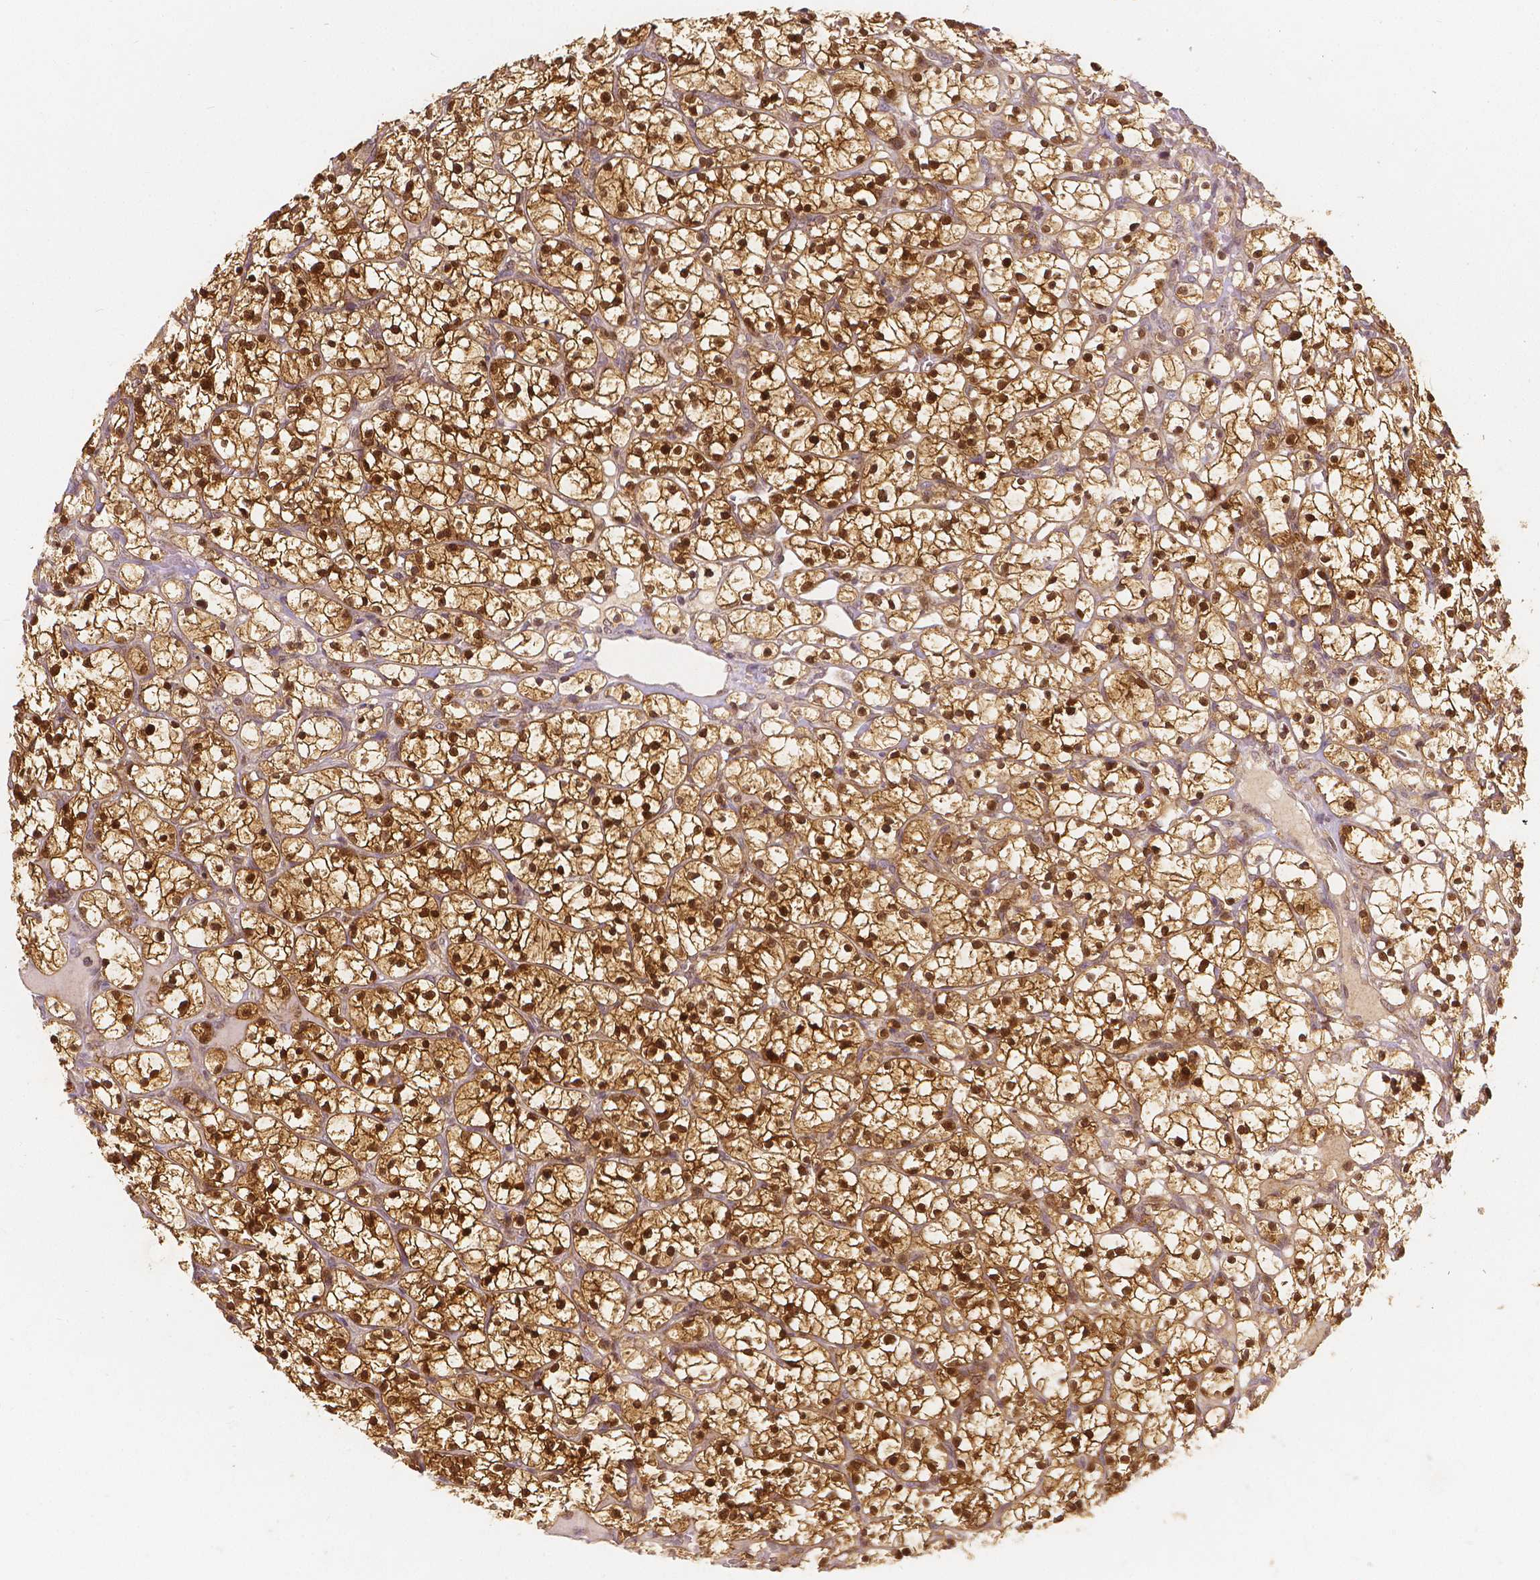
{"staining": {"intensity": "strong", "quantity": ">75%", "location": "cytoplasmic/membranous,nuclear"}, "tissue": "renal cancer", "cell_type": "Tumor cells", "image_type": "cancer", "snomed": [{"axis": "morphology", "description": "Adenocarcinoma, NOS"}, {"axis": "topography", "description": "Kidney"}], "caption": "High-power microscopy captured an IHC micrograph of adenocarcinoma (renal), revealing strong cytoplasmic/membranous and nuclear positivity in approximately >75% of tumor cells.", "gene": "NAPRT", "patient": {"sex": "female", "age": 64}}